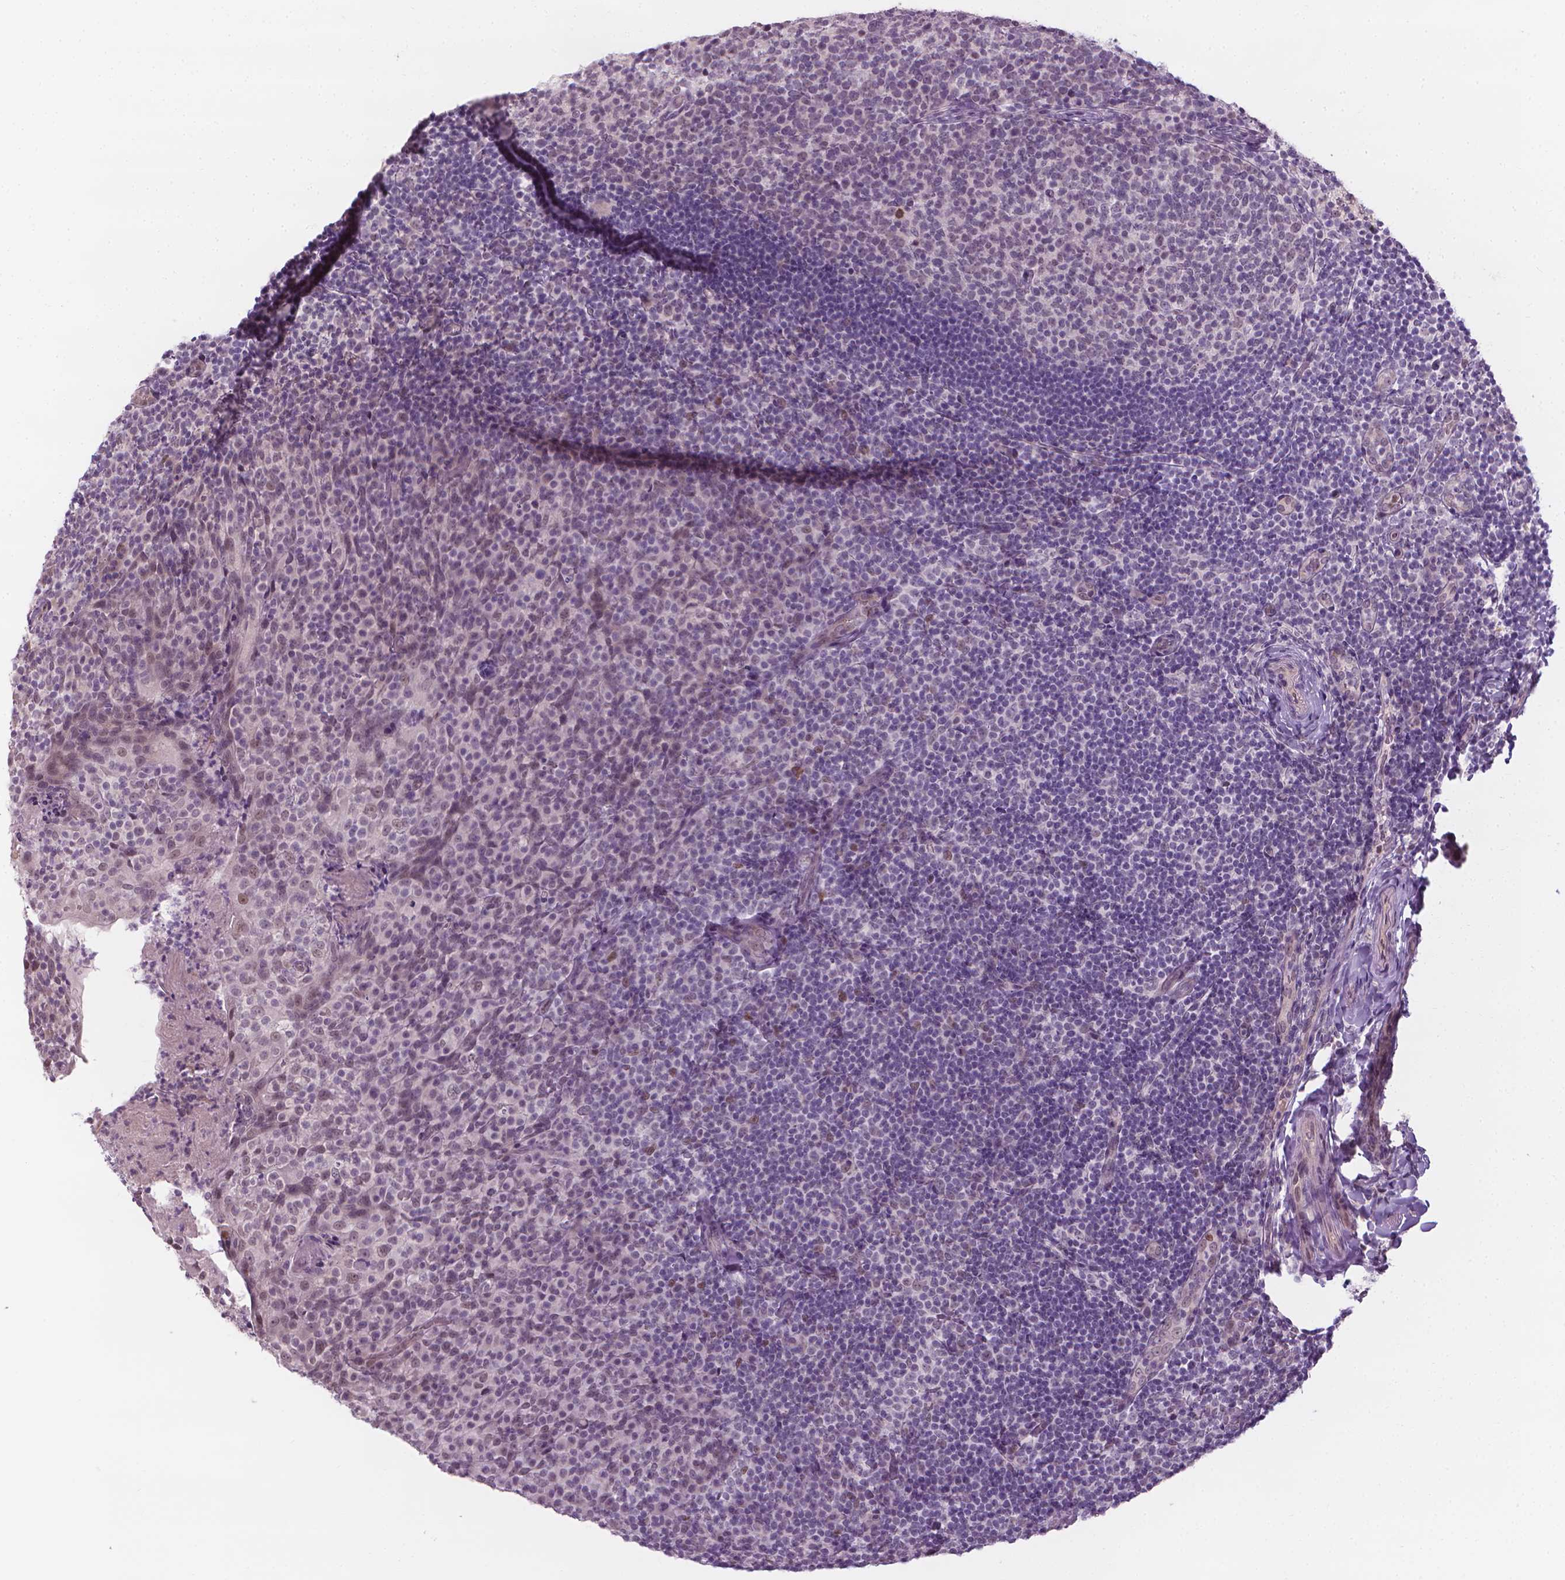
{"staining": {"intensity": "weak", "quantity": "<25%", "location": "nuclear"}, "tissue": "tonsil", "cell_type": "Germinal center cells", "image_type": "normal", "snomed": [{"axis": "morphology", "description": "Normal tissue, NOS"}, {"axis": "topography", "description": "Tonsil"}], "caption": "Immunohistochemistry (IHC) of unremarkable human tonsil reveals no expression in germinal center cells.", "gene": "CDKN1C", "patient": {"sex": "female", "age": 10}}